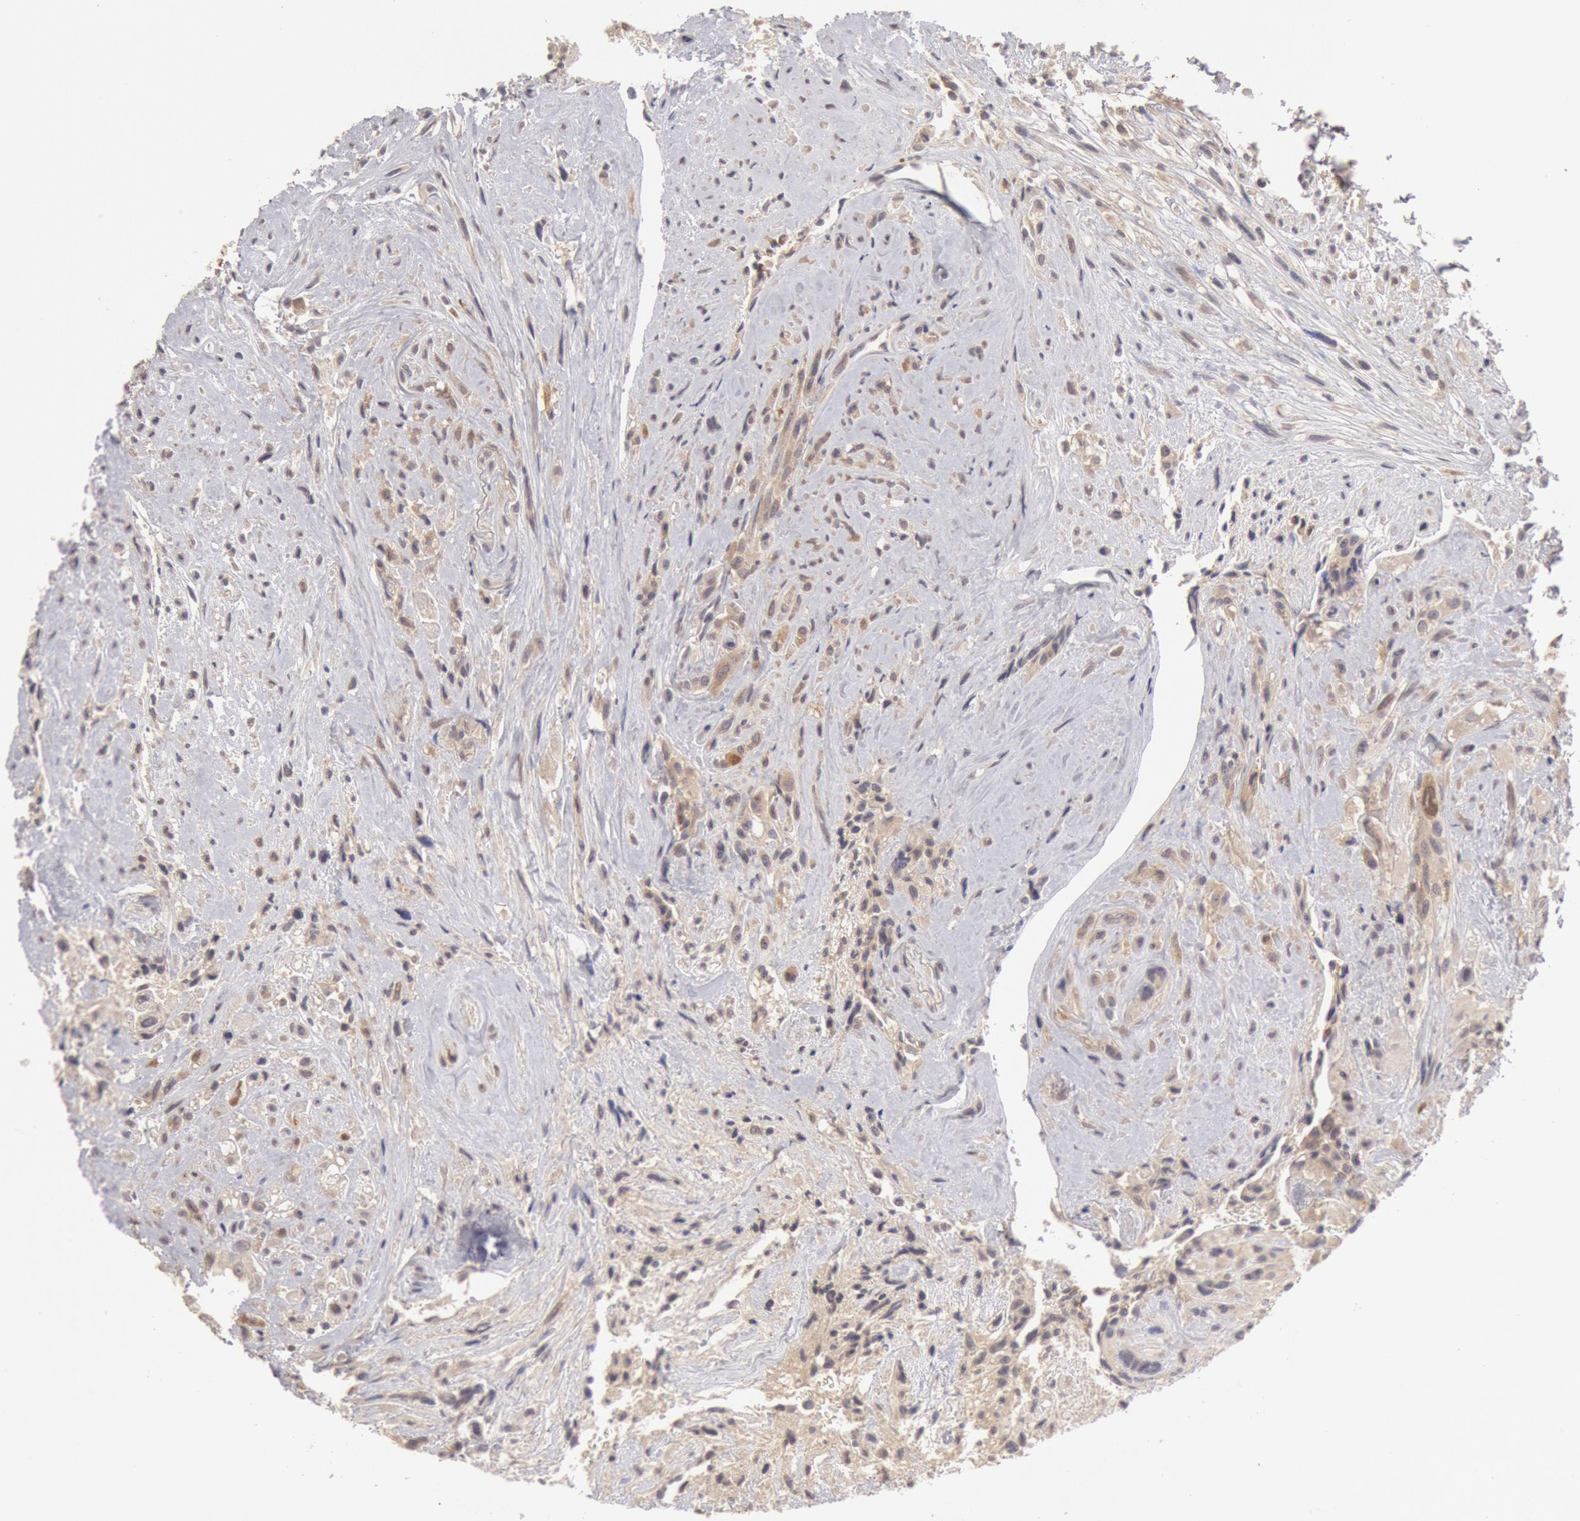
{"staining": {"intensity": "negative", "quantity": "none", "location": "none"}, "tissue": "glioma", "cell_type": "Tumor cells", "image_type": "cancer", "snomed": [{"axis": "morphology", "description": "Glioma, malignant, High grade"}, {"axis": "topography", "description": "Brain"}], "caption": "This is a photomicrograph of immunohistochemistry staining of malignant glioma (high-grade), which shows no expression in tumor cells.", "gene": "ZFP36L1", "patient": {"sex": "male", "age": 48}}